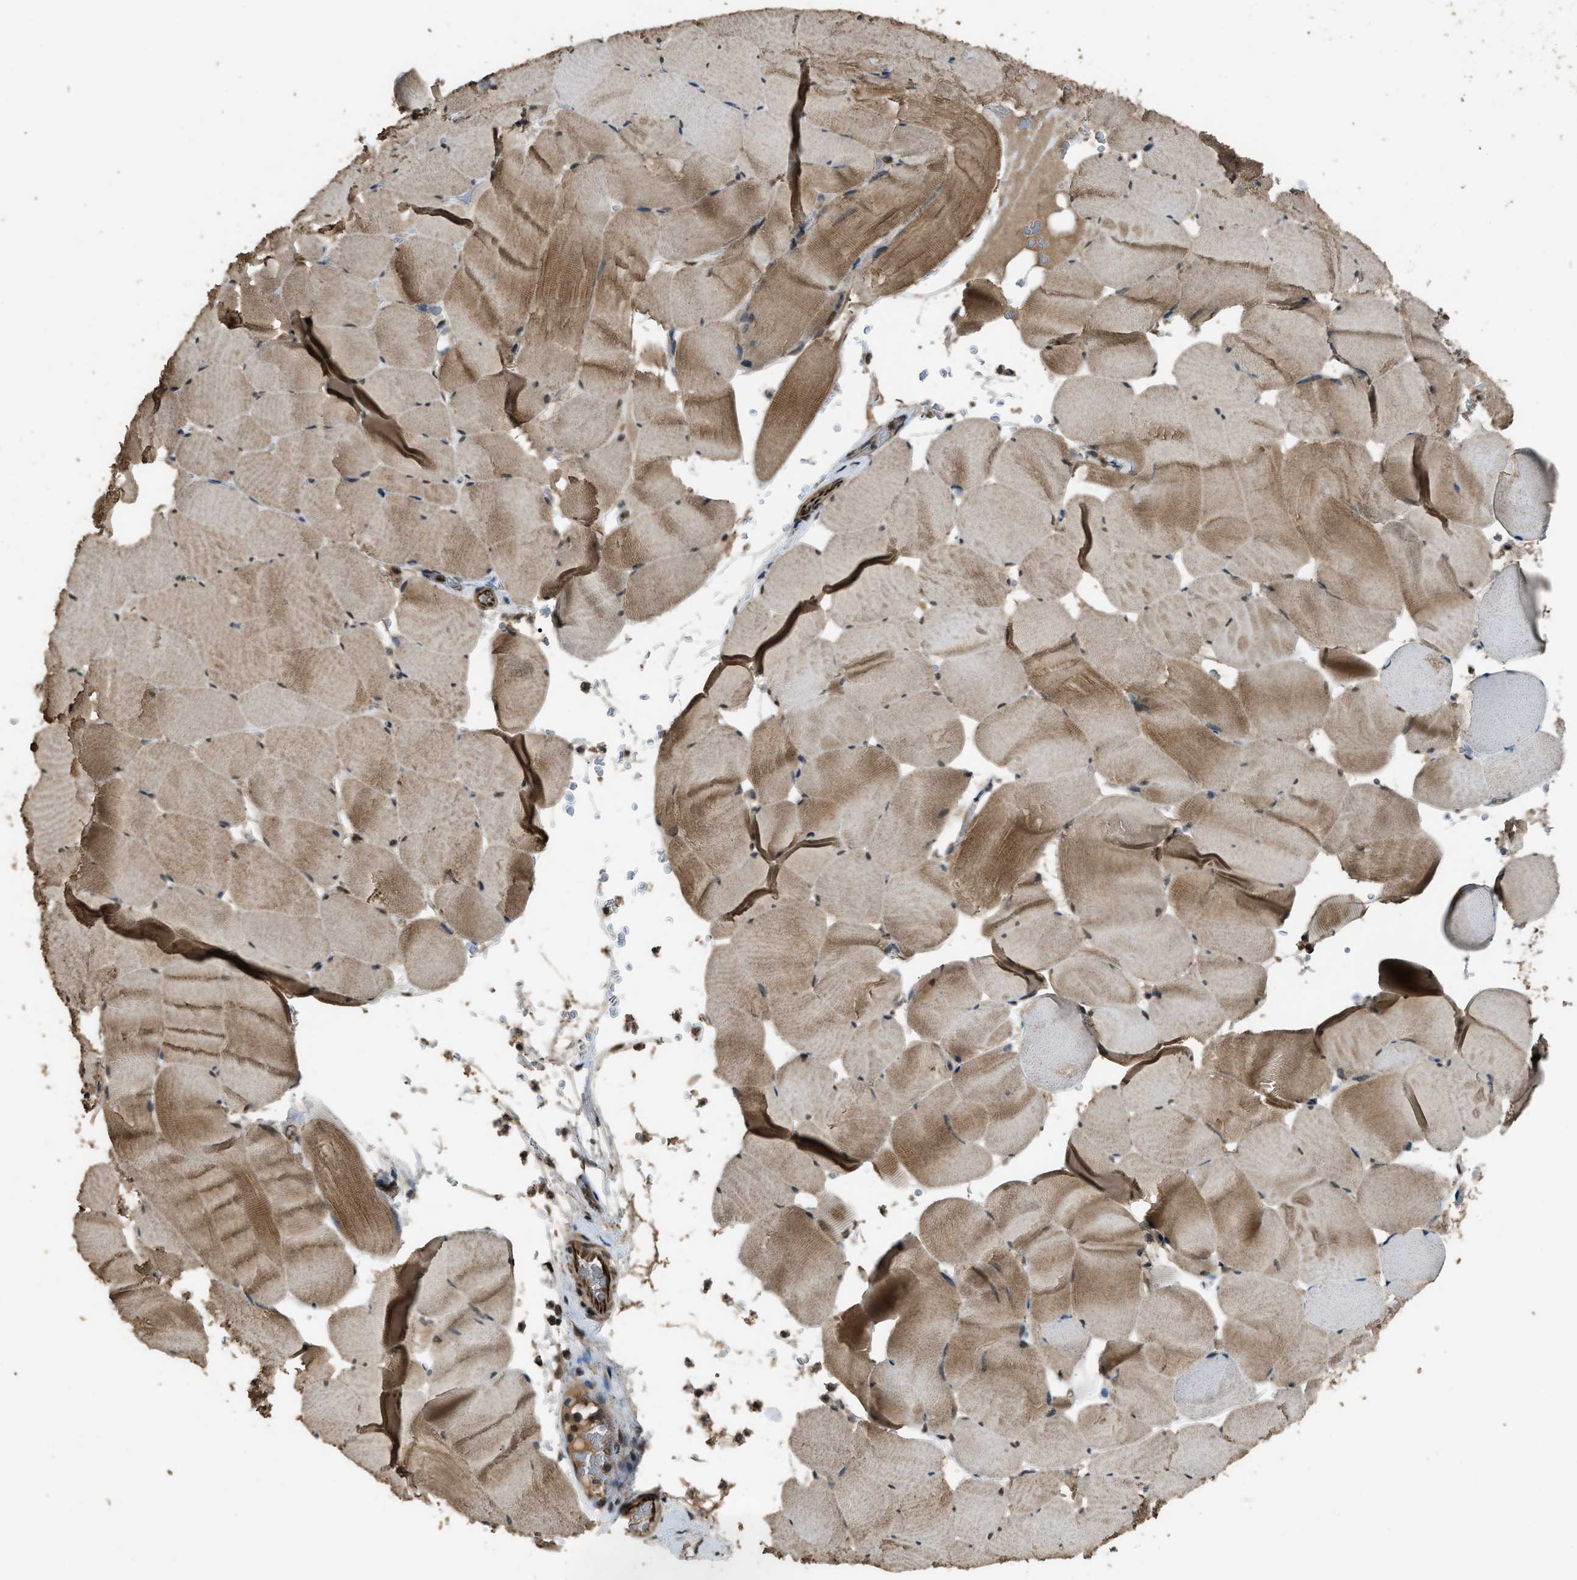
{"staining": {"intensity": "moderate", "quantity": ">75%", "location": "cytoplasmic/membranous"}, "tissue": "skeletal muscle", "cell_type": "Myocytes", "image_type": "normal", "snomed": [{"axis": "morphology", "description": "Normal tissue, NOS"}, {"axis": "topography", "description": "Skeletal muscle"}], "caption": "Immunohistochemical staining of benign skeletal muscle exhibits moderate cytoplasmic/membranous protein staining in about >75% of myocytes. (brown staining indicates protein expression, while blue staining denotes nuclei).", "gene": "SERTAD2", "patient": {"sex": "male", "age": 62}}